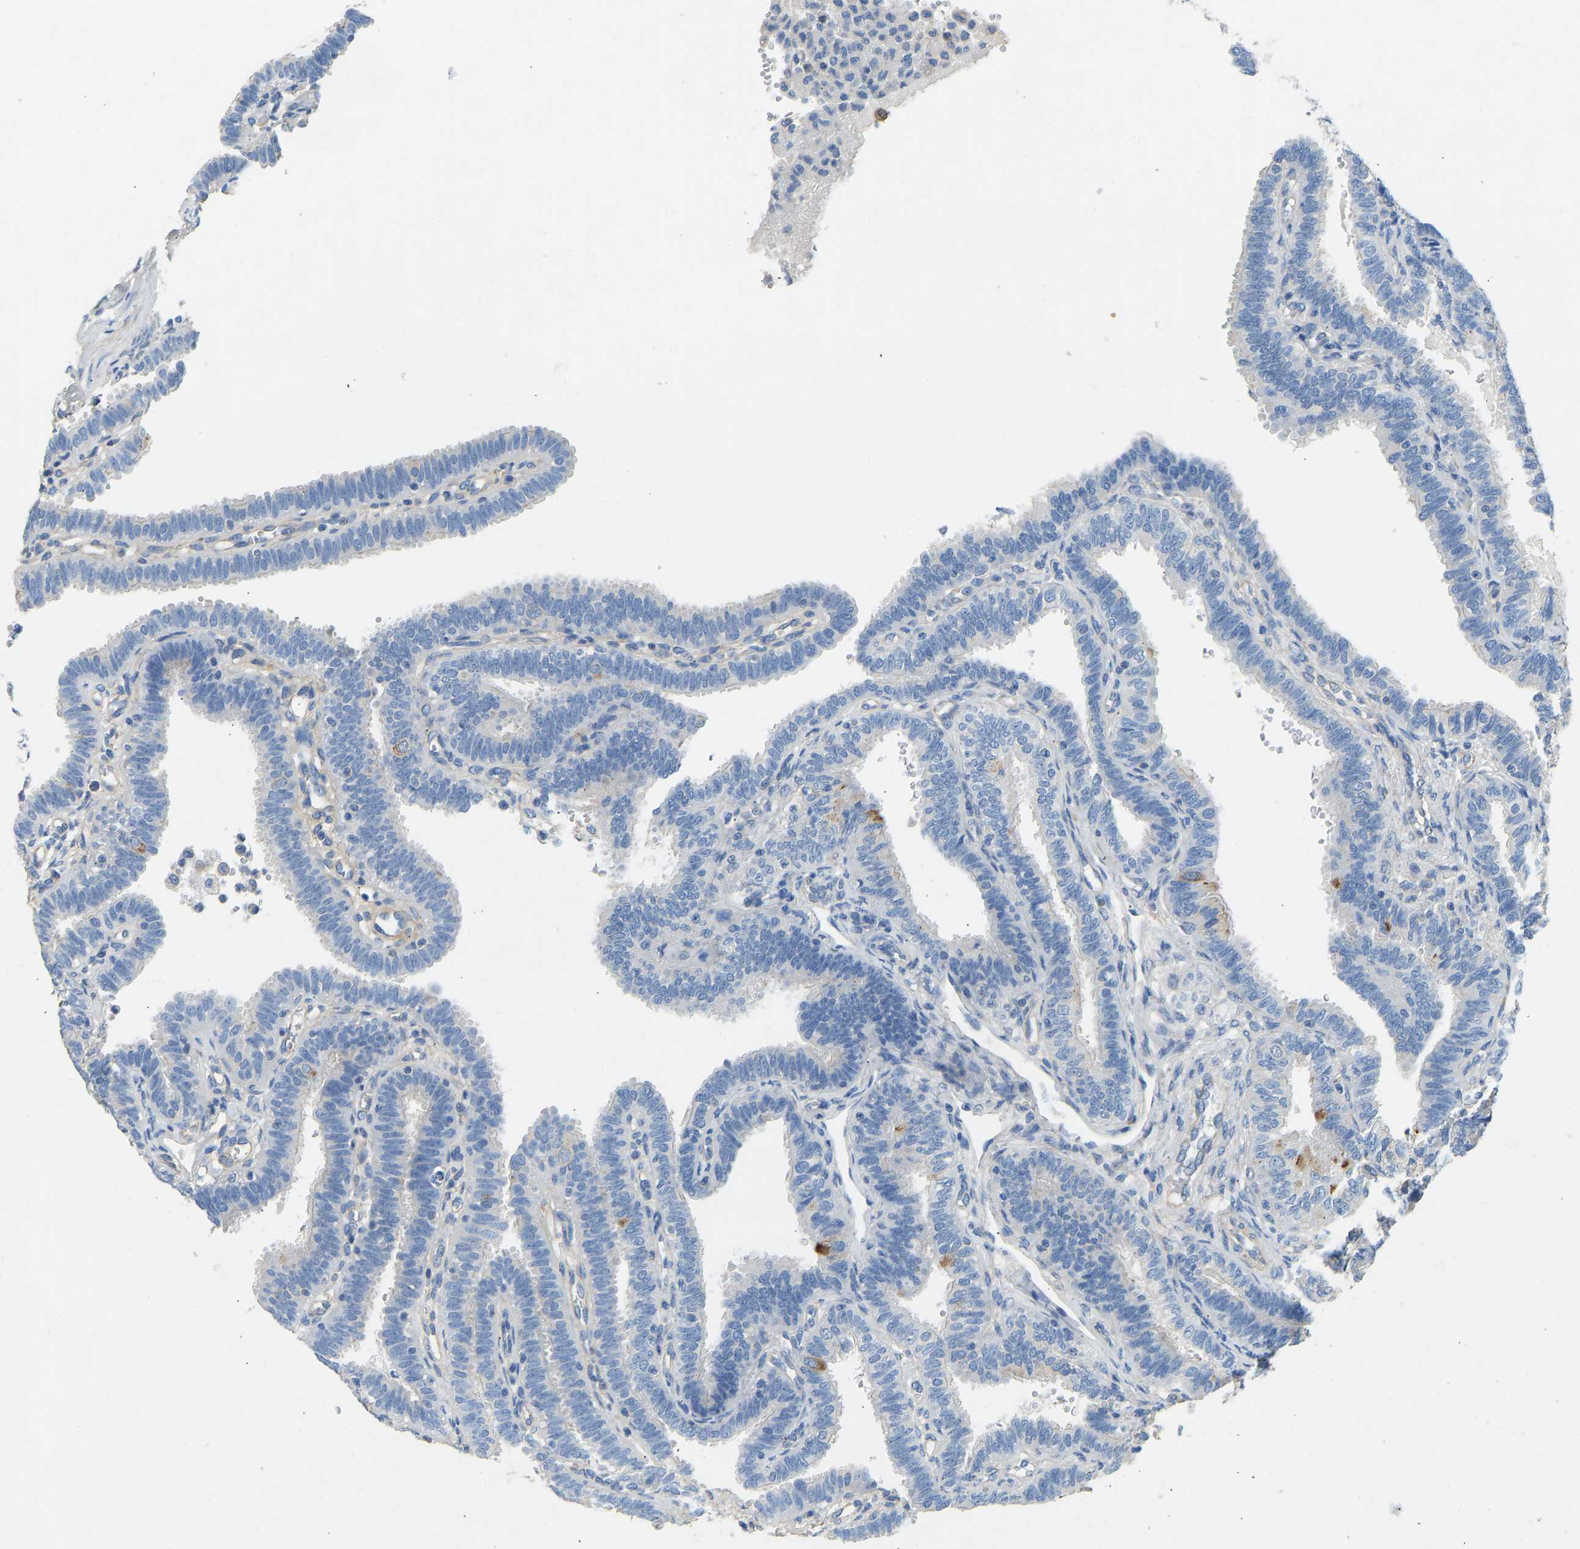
{"staining": {"intensity": "negative", "quantity": "none", "location": "none"}, "tissue": "fallopian tube", "cell_type": "Glandular cells", "image_type": "normal", "snomed": [{"axis": "morphology", "description": "Normal tissue, NOS"}, {"axis": "topography", "description": "Fallopian tube"}, {"axis": "topography", "description": "Placenta"}], "caption": "The photomicrograph demonstrates no staining of glandular cells in benign fallopian tube. The staining is performed using DAB brown chromogen with nuclei counter-stained in using hematoxylin.", "gene": "TECTA", "patient": {"sex": "female", "age": 34}}